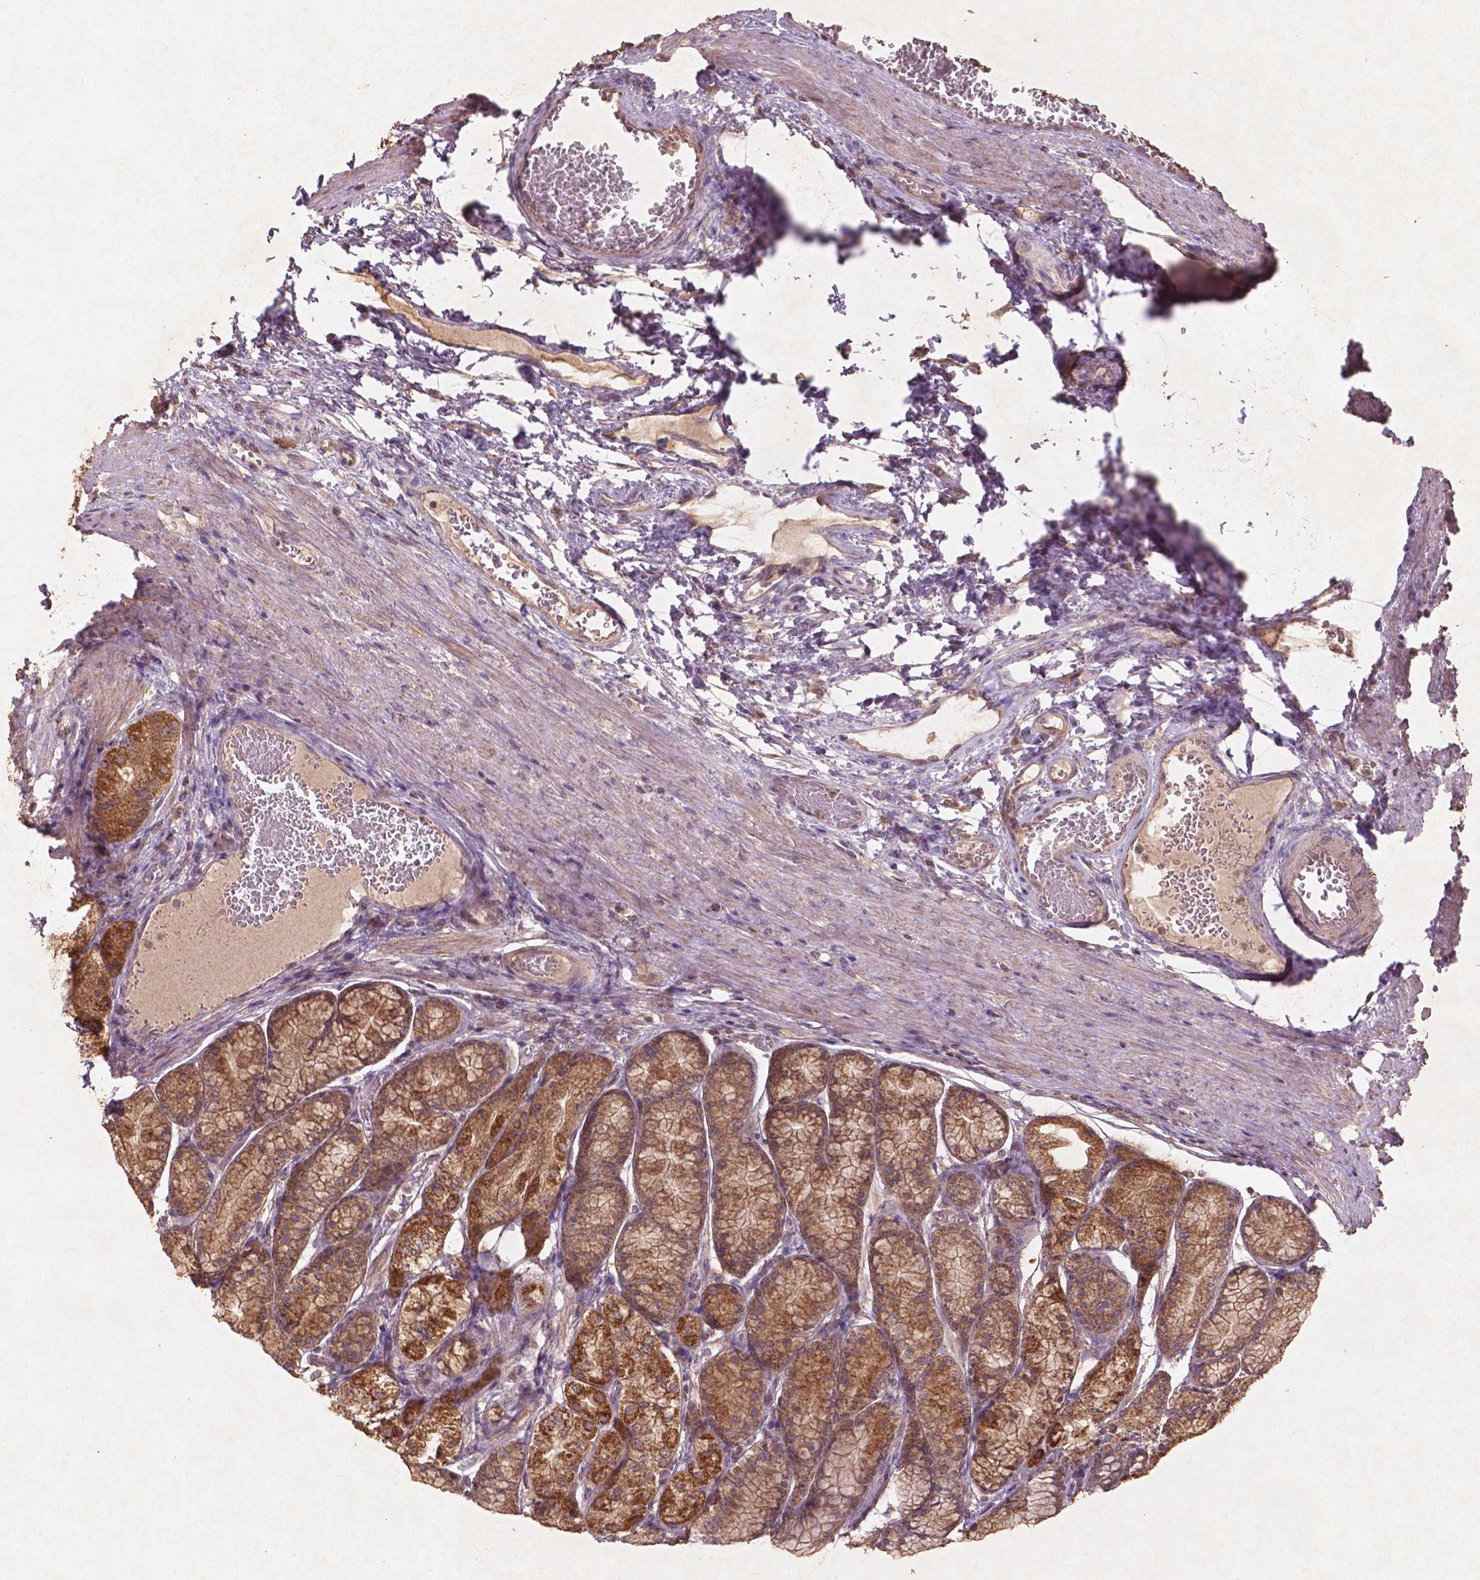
{"staining": {"intensity": "strong", "quantity": ">75%", "location": "cytoplasmic/membranous"}, "tissue": "stomach", "cell_type": "Glandular cells", "image_type": "normal", "snomed": [{"axis": "morphology", "description": "Normal tissue, NOS"}, {"axis": "morphology", "description": "Adenocarcinoma, NOS"}, {"axis": "morphology", "description": "Adenocarcinoma, High grade"}, {"axis": "topography", "description": "Stomach, upper"}, {"axis": "topography", "description": "Stomach"}], "caption": "Immunohistochemical staining of normal human stomach shows >75% levels of strong cytoplasmic/membranous protein positivity in approximately >75% of glandular cells.", "gene": "ST6GALNAC5", "patient": {"sex": "female", "age": 65}}